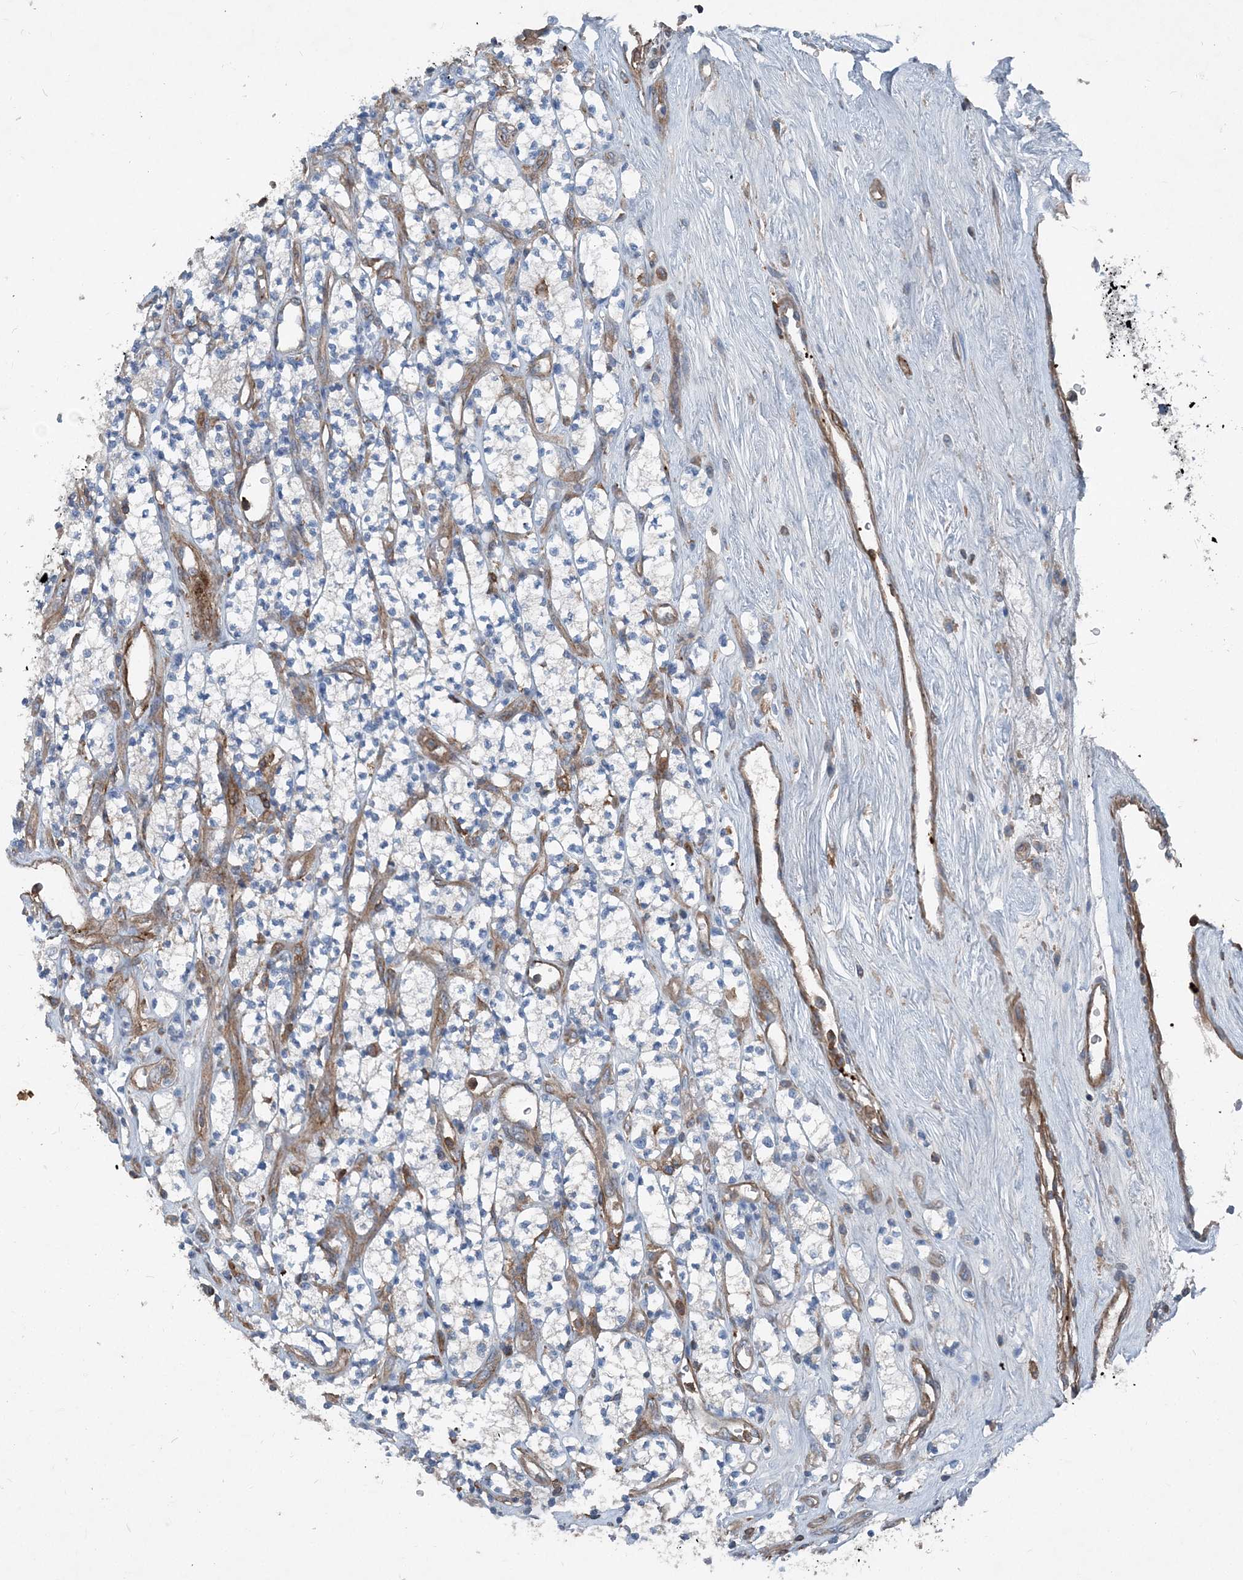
{"staining": {"intensity": "negative", "quantity": "none", "location": "none"}, "tissue": "renal cancer", "cell_type": "Tumor cells", "image_type": "cancer", "snomed": [{"axis": "morphology", "description": "Adenocarcinoma, NOS"}, {"axis": "topography", "description": "Kidney"}], "caption": "DAB (3,3'-diaminobenzidine) immunohistochemical staining of adenocarcinoma (renal) exhibits no significant positivity in tumor cells.", "gene": "DGUOK", "patient": {"sex": "male", "age": 77}}